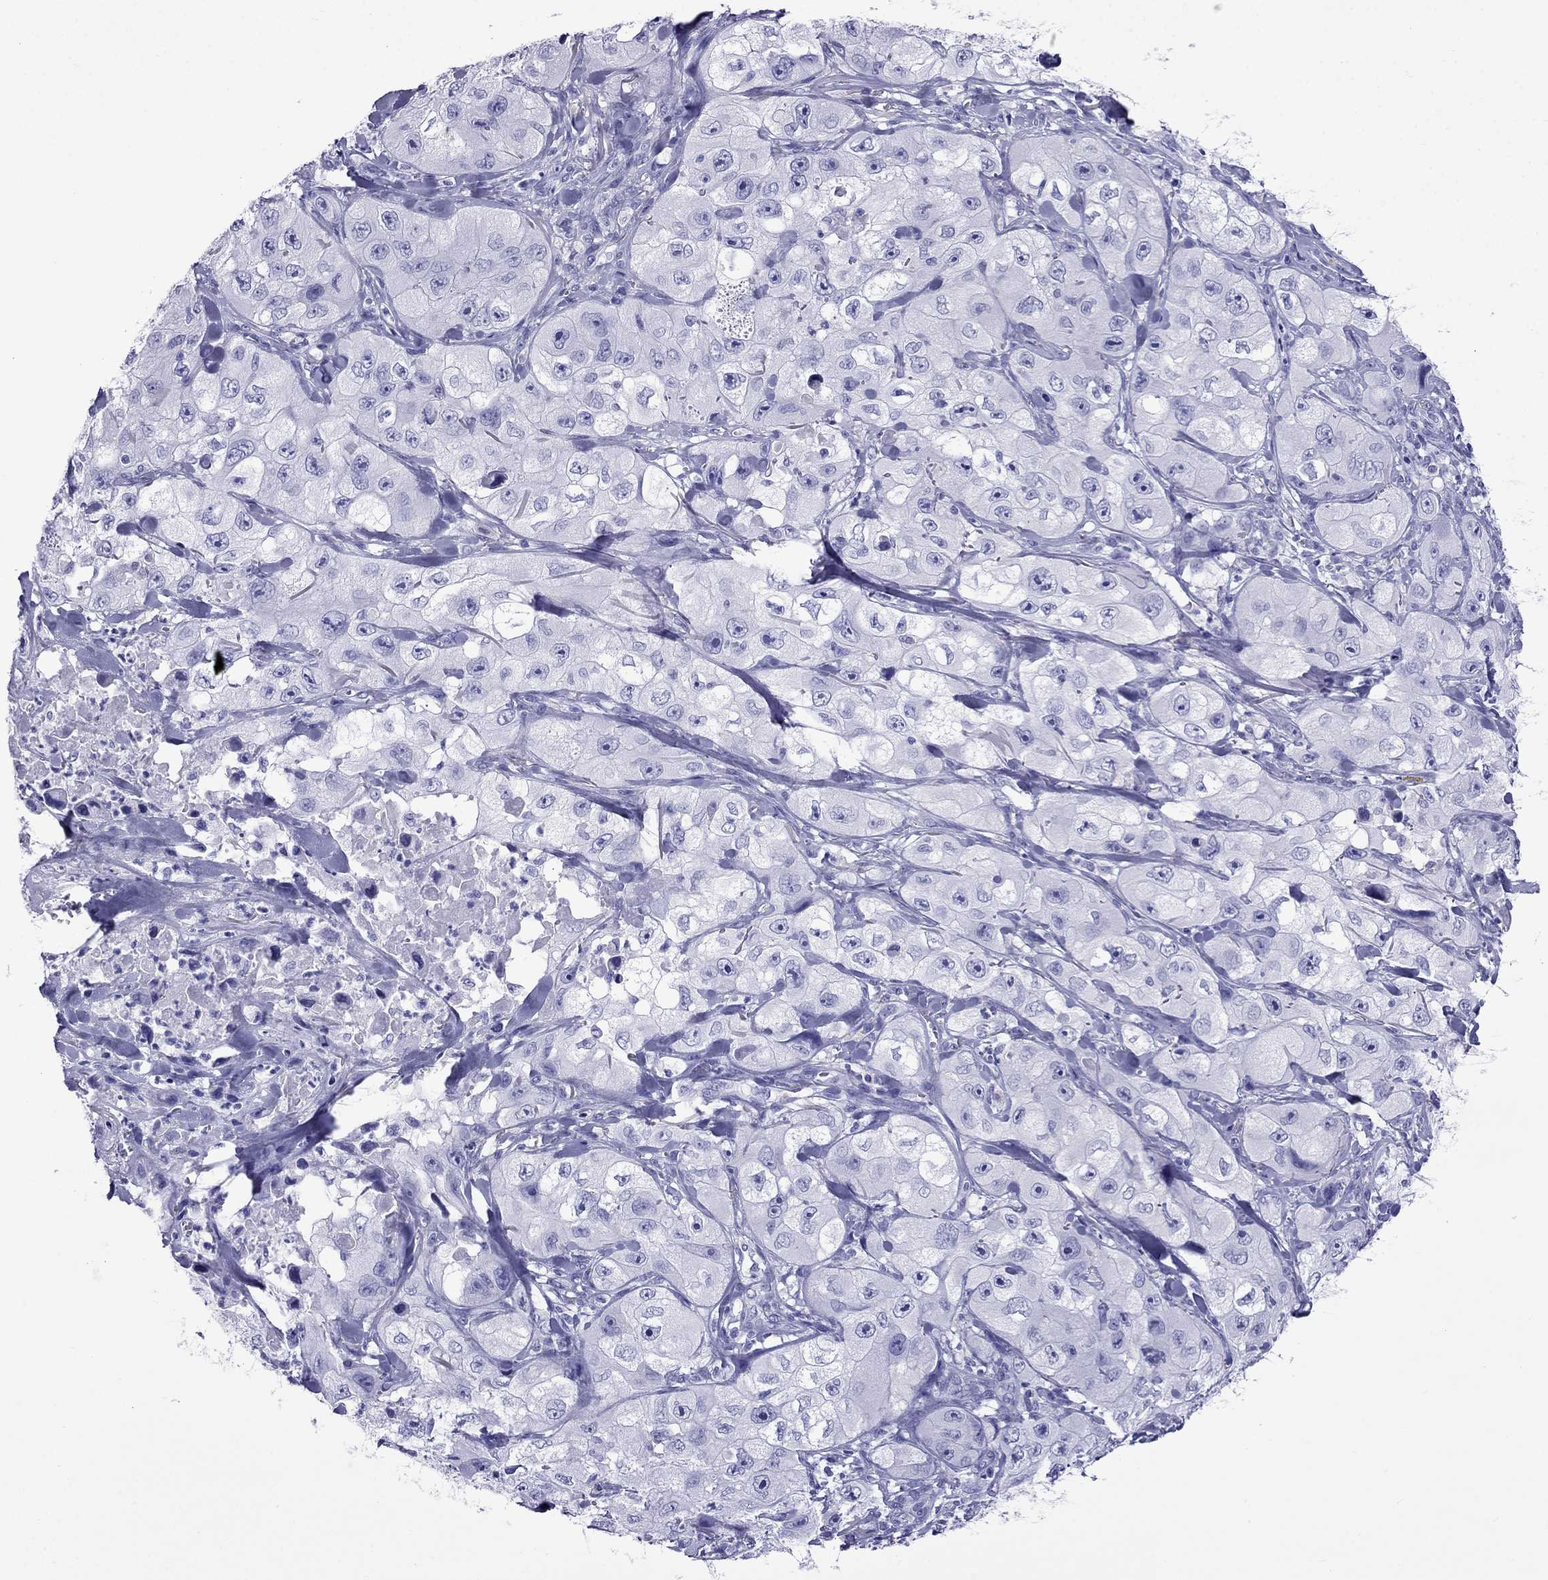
{"staining": {"intensity": "negative", "quantity": "none", "location": "none"}, "tissue": "skin cancer", "cell_type": "Tumor cells", "image_type": "cancer", "snomed": [{"axis": "morphology", "description": "Squamous cell carcinoma, NOS"}, {"axis": "topography", "description": "Skin"}, {"axis": "topography", "description": "Subcutis"}], "caption": "Histopathology image shows no protein expression in tumor cells of skin cancer tissue.", "gene": "ARR3", "patient": {"sex": "male", "age": 73}}